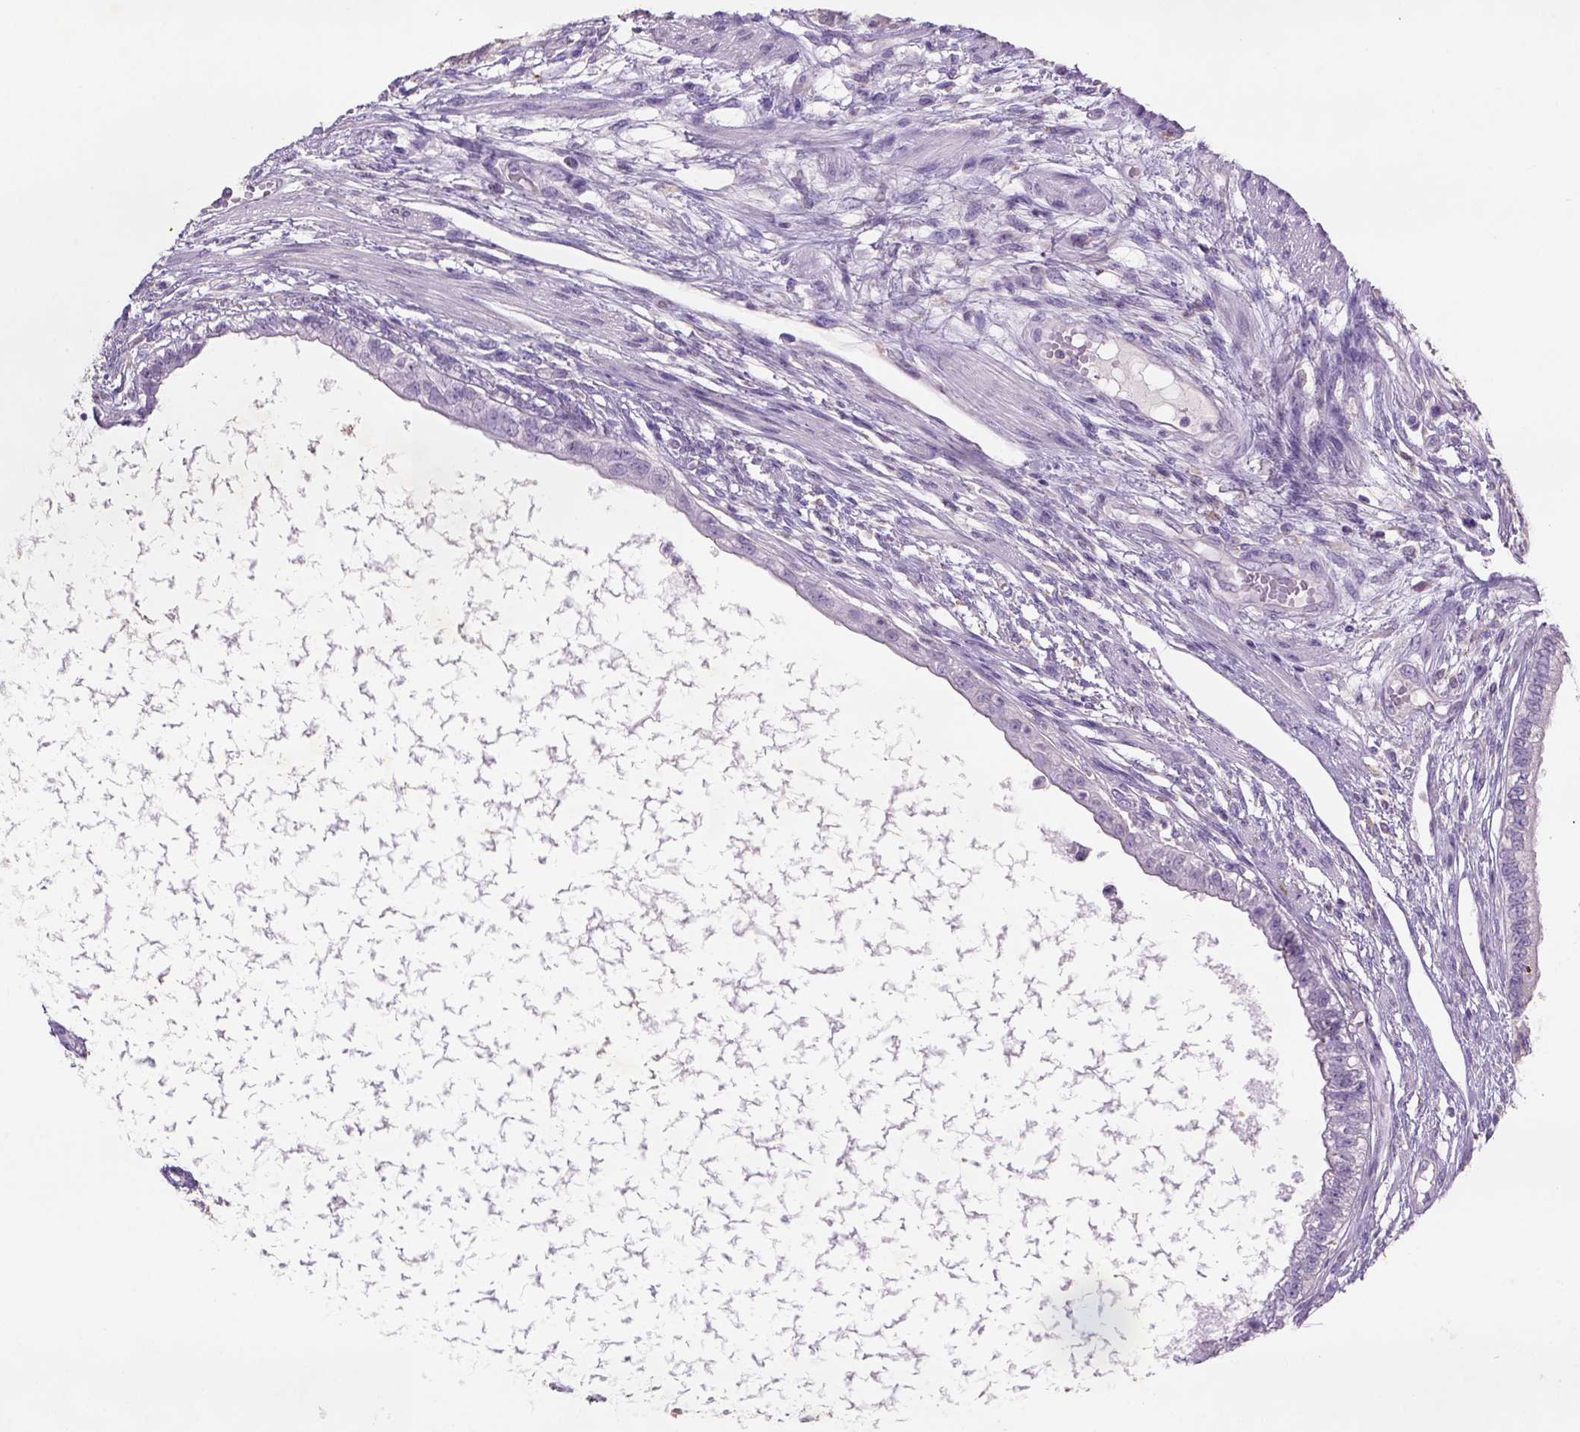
{"staining": {"intensity": "negative", "quantity": "none", "location": "none"}, "tissue": "testis cancer", "cell_type": "Tumor cells", "image_type": "cancer", "snomed": [{"axis": "morphology", "description": "Carcinoma, Embryonal, NOS"}, {"axis": "topography", "description": "Testis"}], "caption": "This micrograph is of testis embryonal carcinoma stained with IHC to label a protein in brown with the nuclei are counter-stained blue. There is no positivity in tumor cells.", "gene": "NAALAD2", "patient": {"sex": "male", "age": 26}}